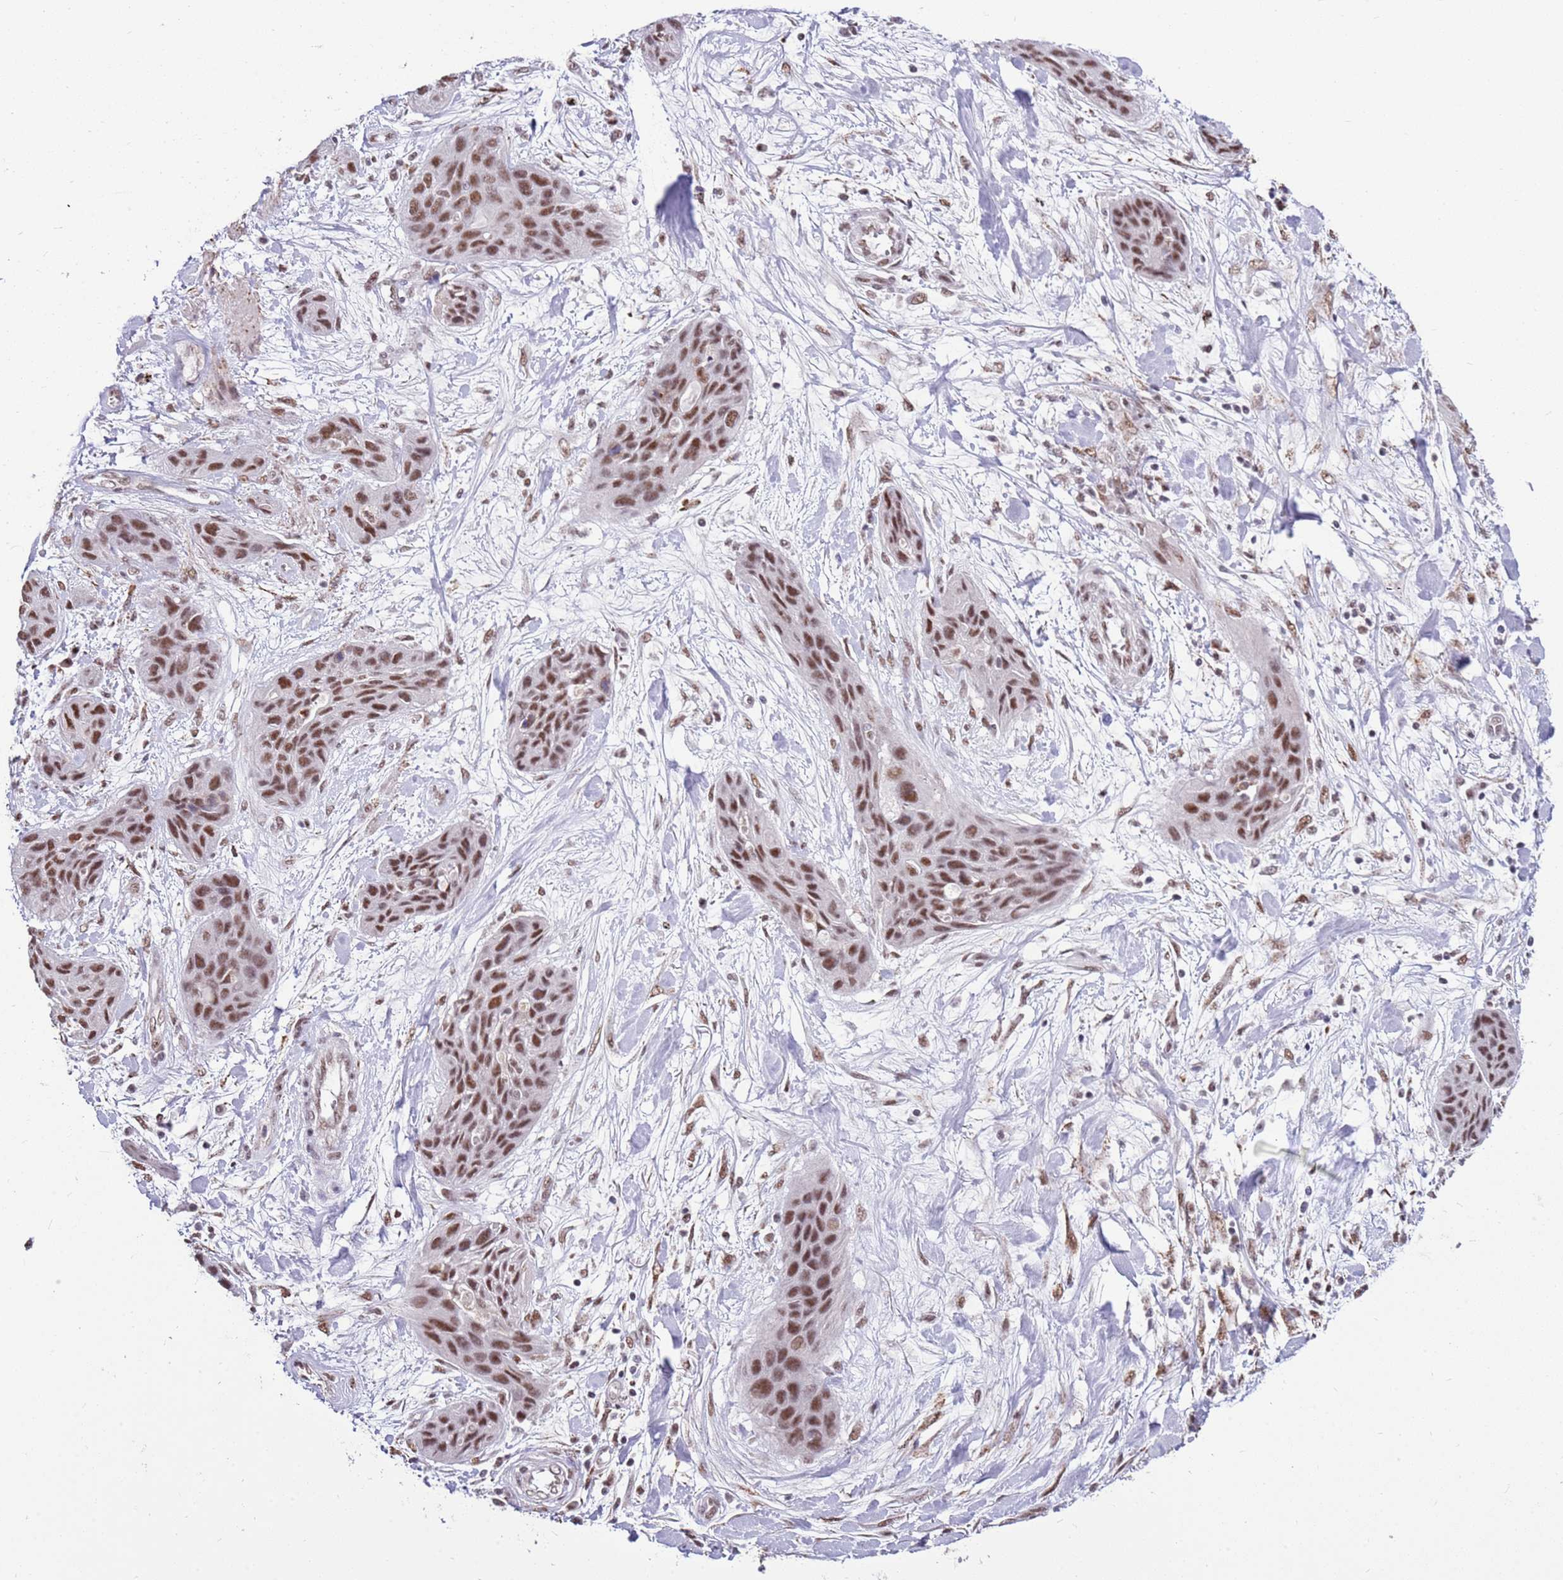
{"staining": {"intensity": "moderate", "quantity": ">75%", "location": "nuclear"}, "tissue": "lung cancer", "cell_type": "Tumor cells", "image_type": "cancer", "snomed": [{"axis": "morphology", "description": "Squamous cell carcinoma, NOS"}, {"axis": "topography", "description": "Lung"}], "caption": "Lung squamous cell carcinoma was stained to show a protein in brown. There is medium levels of moderate nuclear staining in about >75% of tumor cells. Nuclei are stained in blue.", "gene": "AKAP8L", "patient": {"sex": "female", "age": 70}}